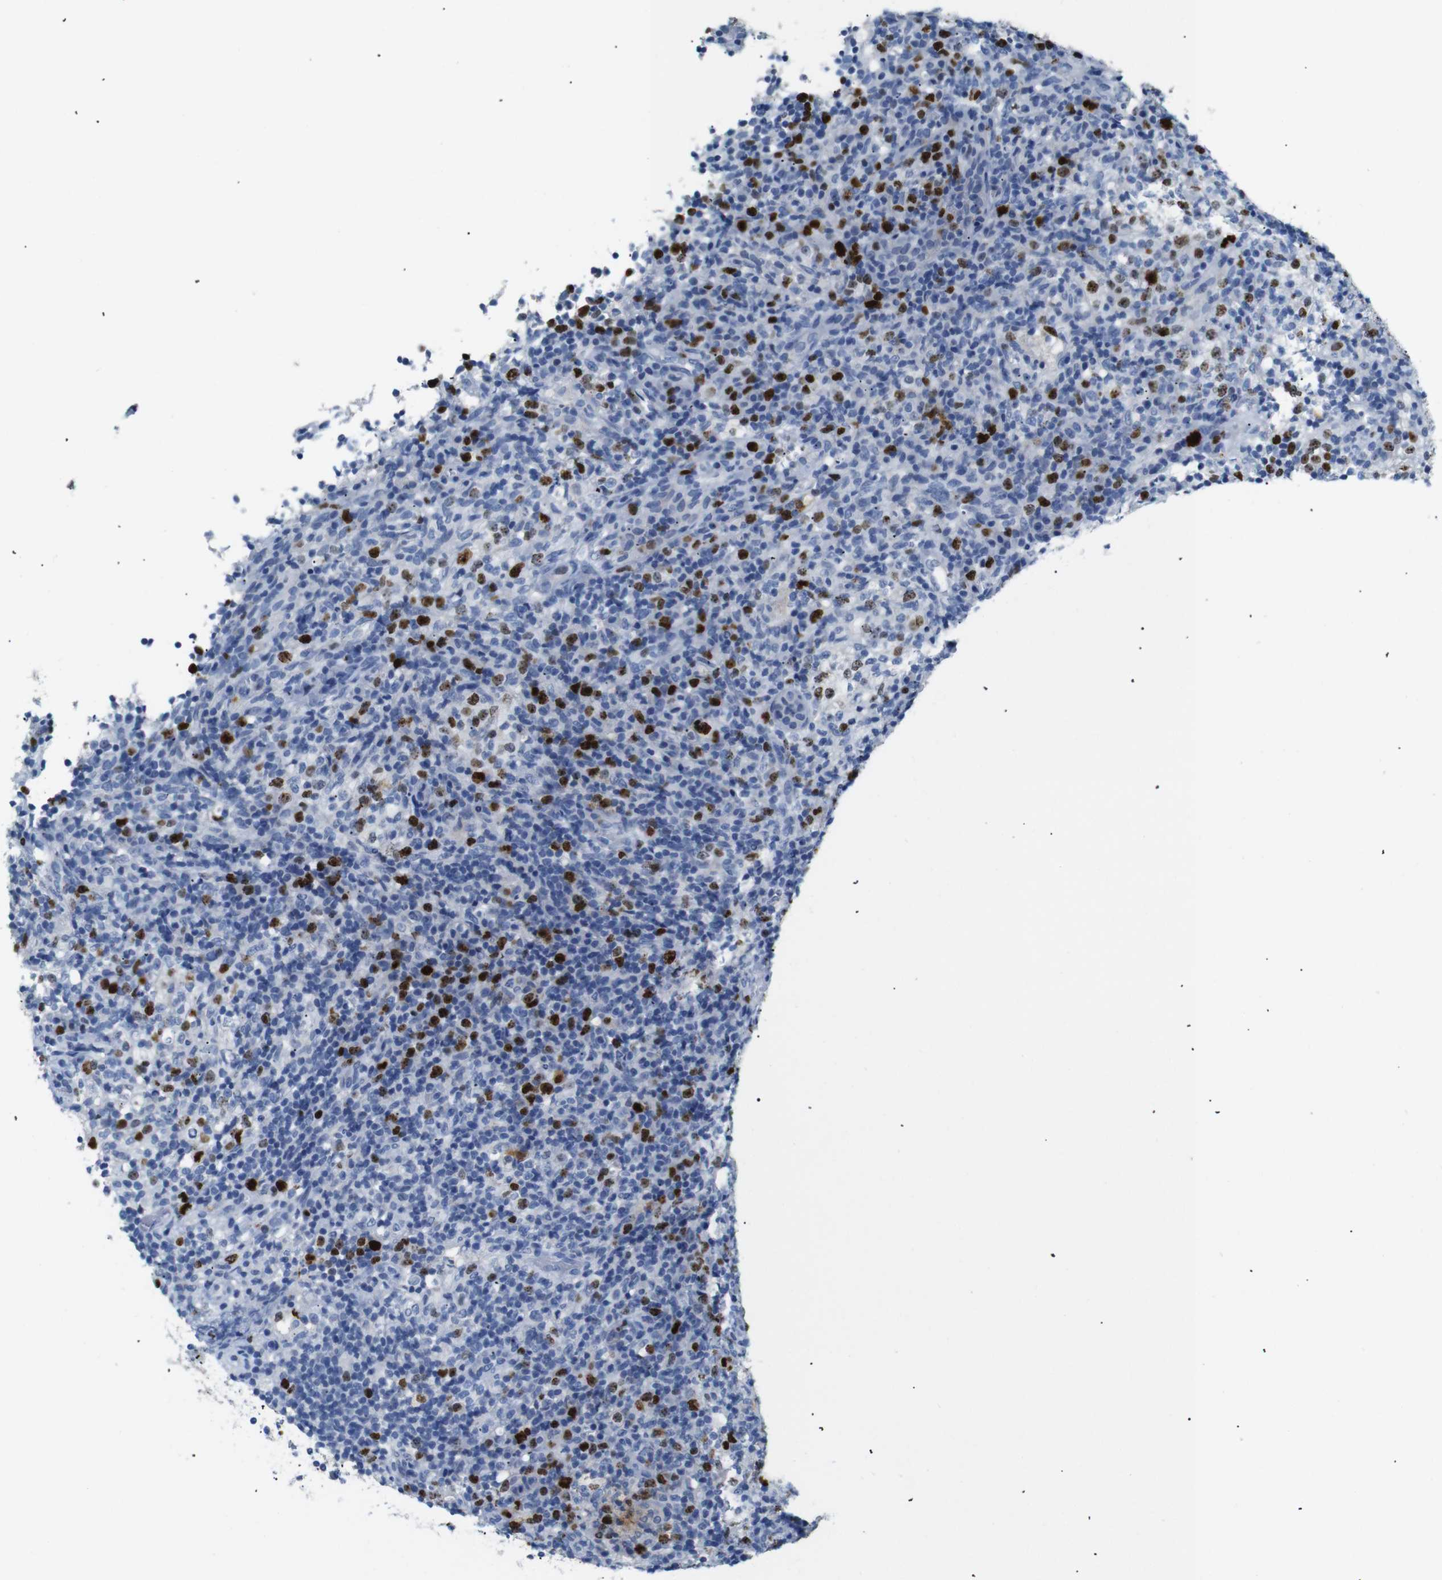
{"staining": {"intensity": "strong", "quantity": "25%-75%", "location": "nuclear"}, "tissue": "lymphoma", "cell_type": "Tumor cells", "image_type": "cancer", "snomed": [{"axis": "morphology", "description": "Malignant lymphoma, non-Hodgkin's type, High grade"}, {"axis": "topography", "description": "Lymph node"}], "caption": "DAB immunohistochemical staining of human high-grade malignant lymphoma, non-Hodgkin's type shows strong nuclear protein staining in approximately 25%-75% of tumor cells.", "gene": "INCENP", "patient": {"sex": "female", "age": 76}}